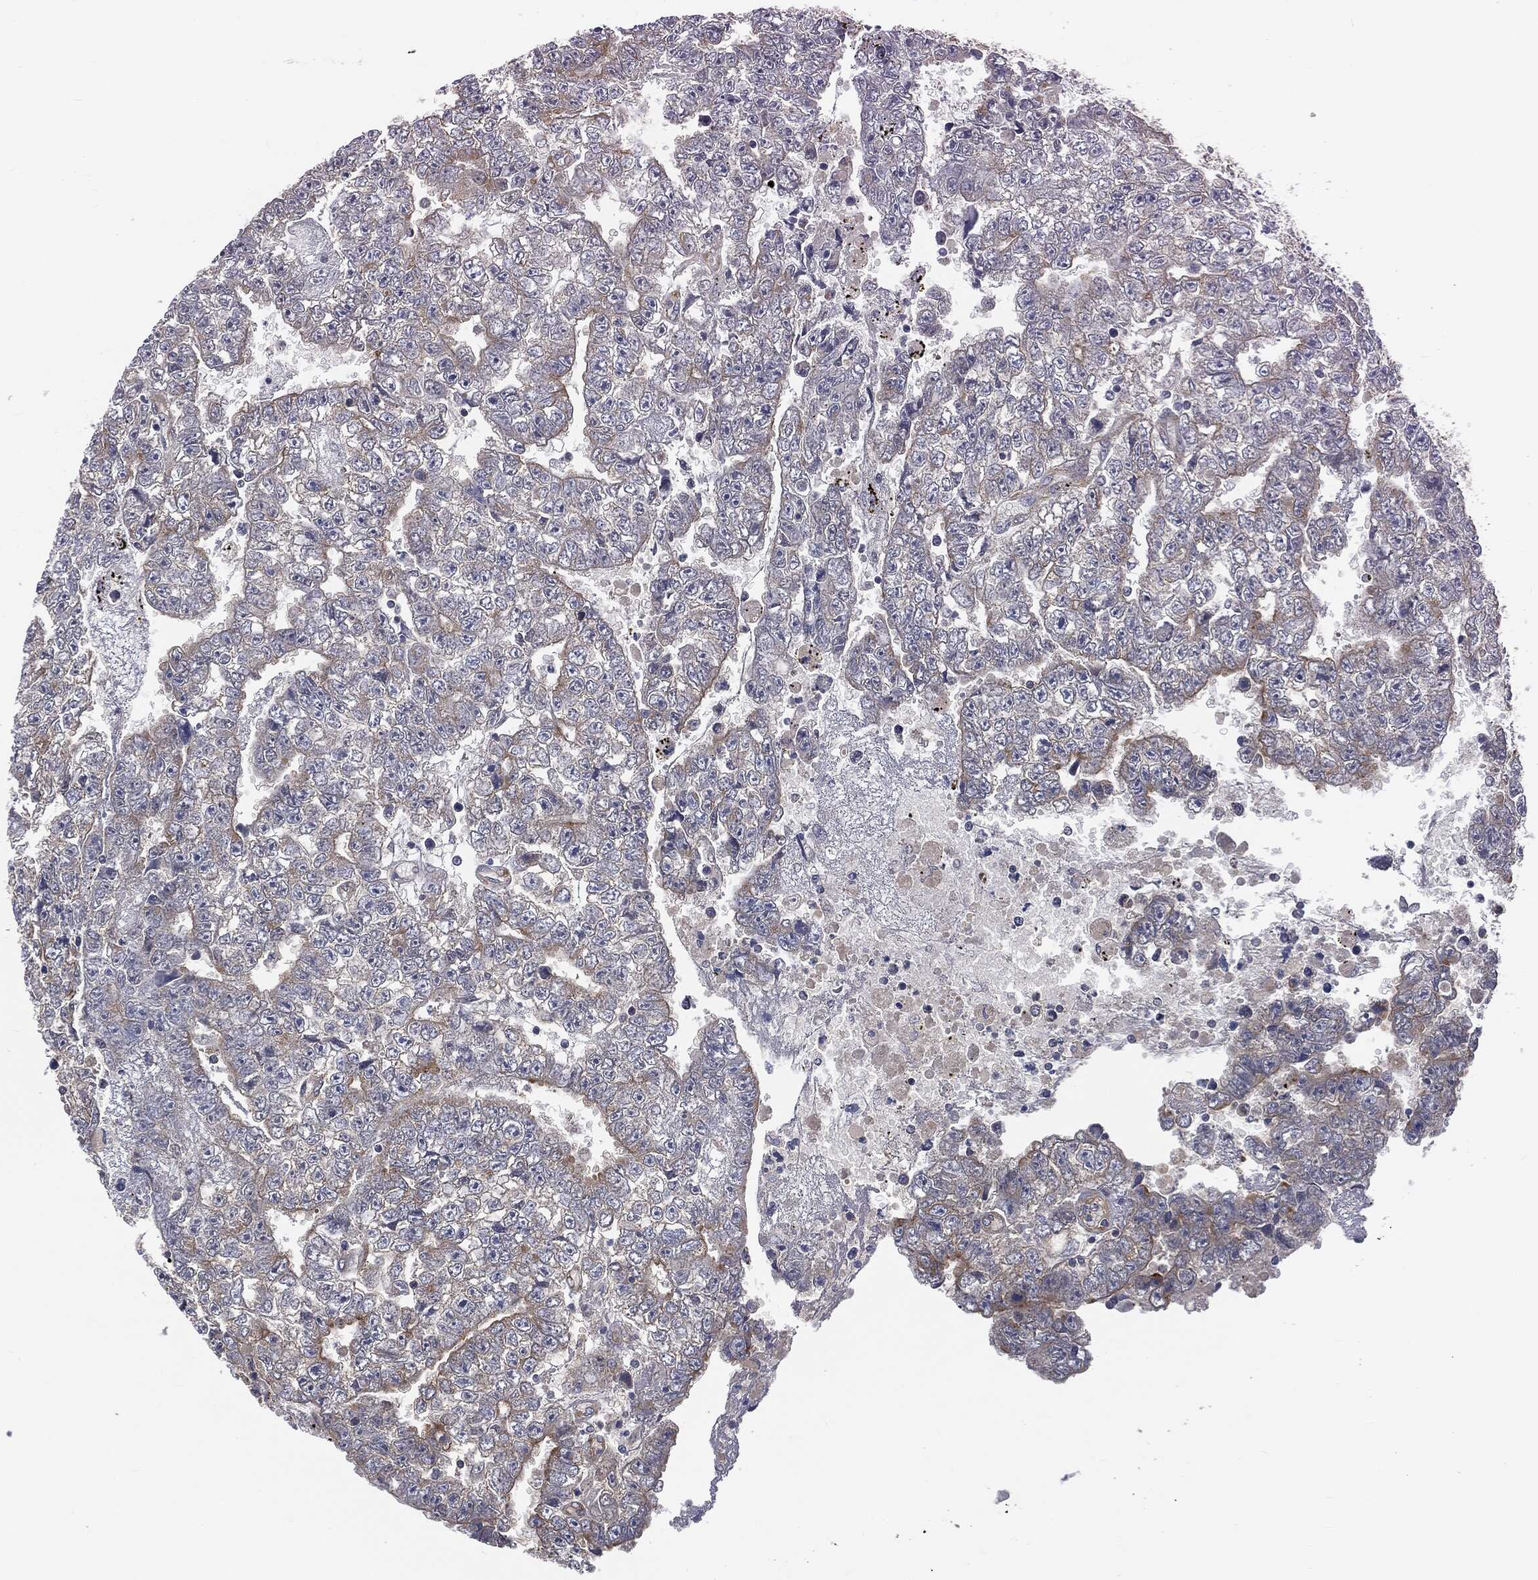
{"staining": {"intensity": "weak", "quantity": "<25%", "location": "cytoplasmic/membranous"}, "tissue": "testis cancer", "cell_type": "Tumor cells", "image_type": "cancer", "snomed": [{"axis": "morphology", "description": "Carcinoma, Embryonal, NOS"}, {"axis": "topography", "description": "Testis"}], "caption": "Immunohistochemistry of human testis embryonal carcinoma exhibits no staining in tumor cells.", "gene": "EPS15L1", "patient": {"sex": "male", "age": 25}}